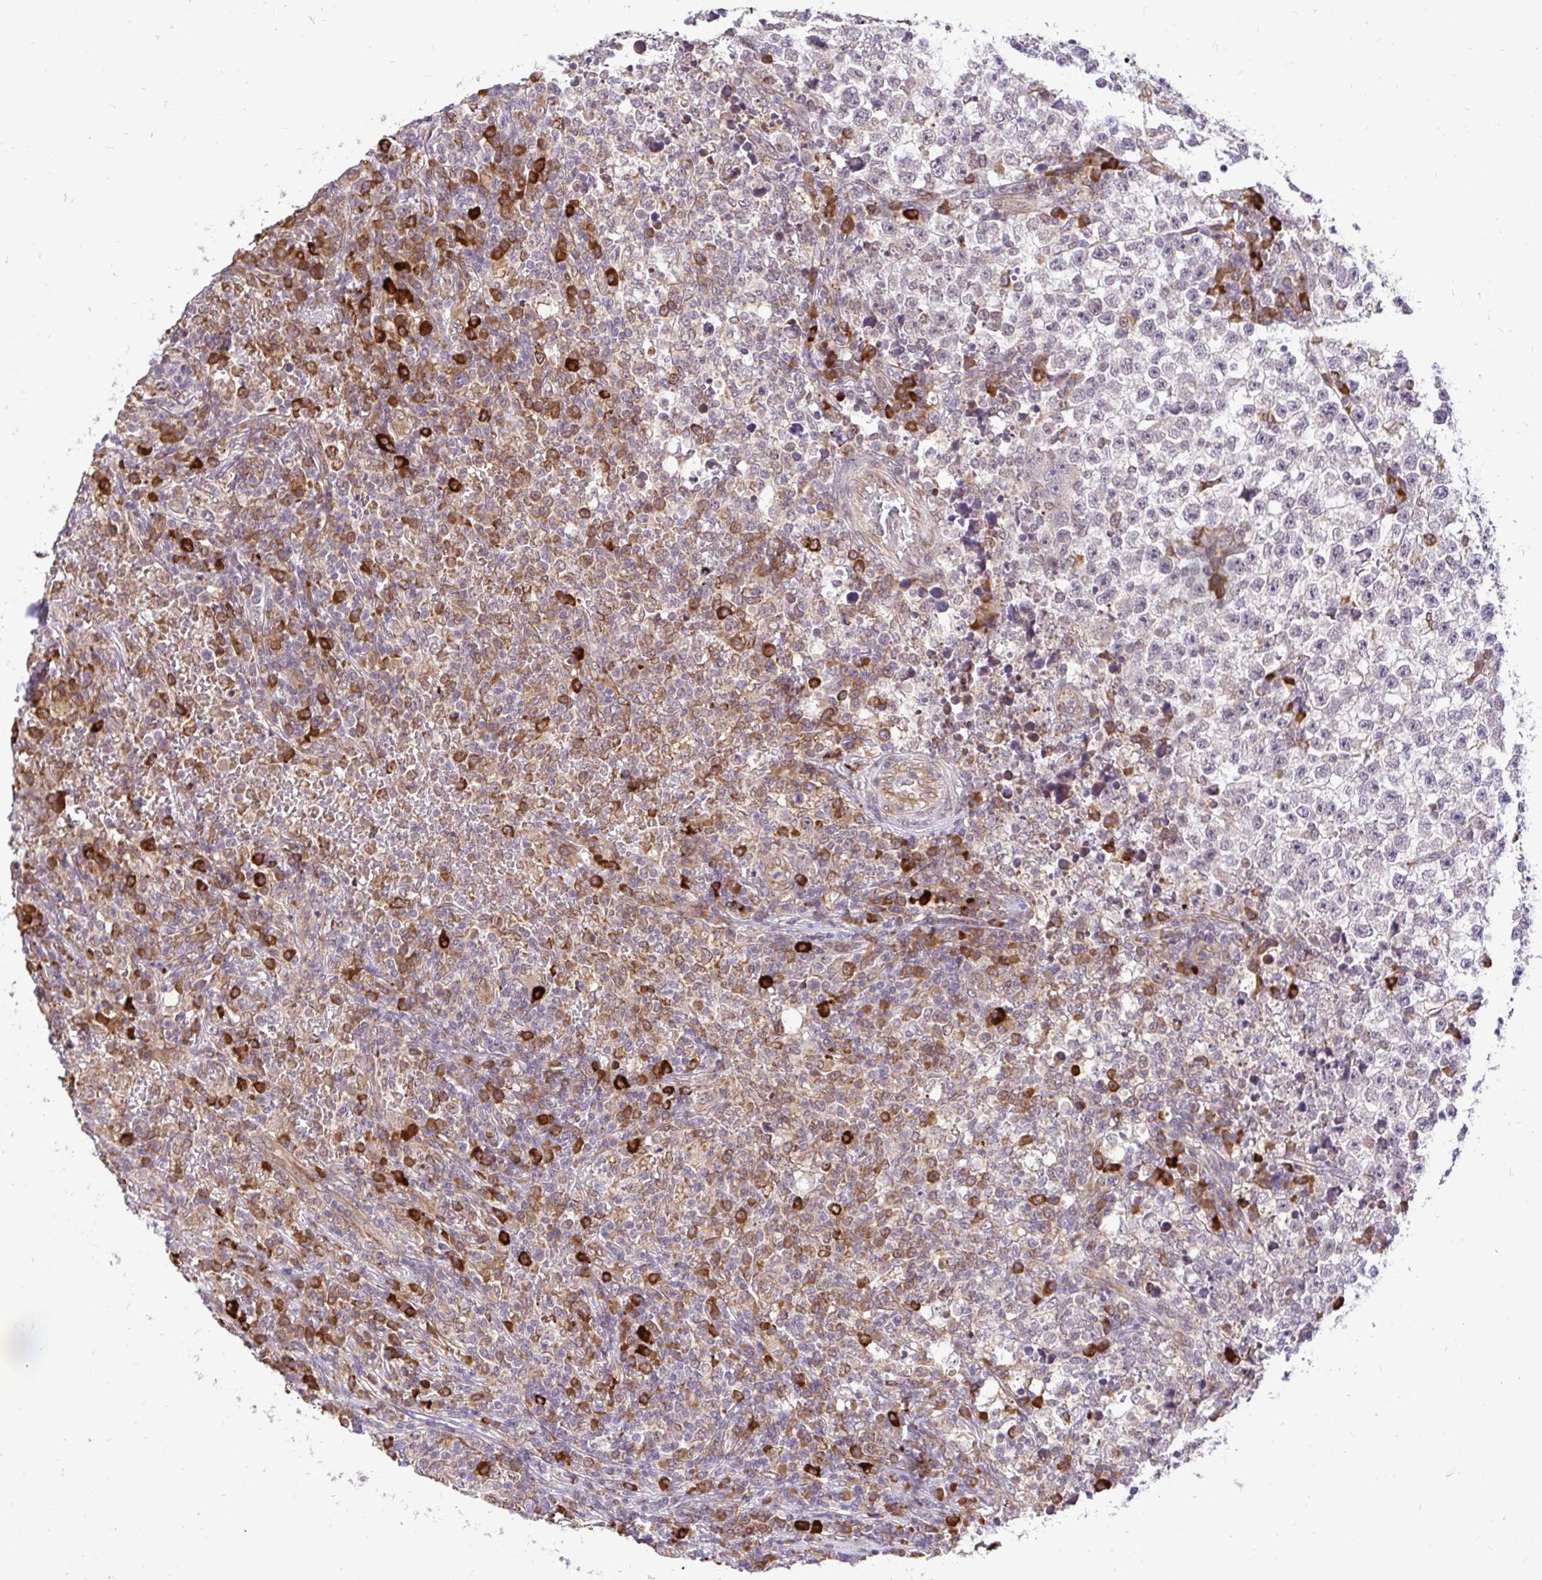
{"staining": {"intensity": "negative", "quantity": "none", "location": "none"}, "tissue": "testis cancer", "cell_type": "Tumor cells", "image_type": "cancer", "snomed": [{"axis": "morphology", "description": "Seminoma, NOS"}, {"axis": "topography", "description": "Testis"}], "caption": "The image exhibits no staining of tumor cells in testis seminoma.", "gene": "NAALAD2", "patient": {"sex": "male", "age": 22}}